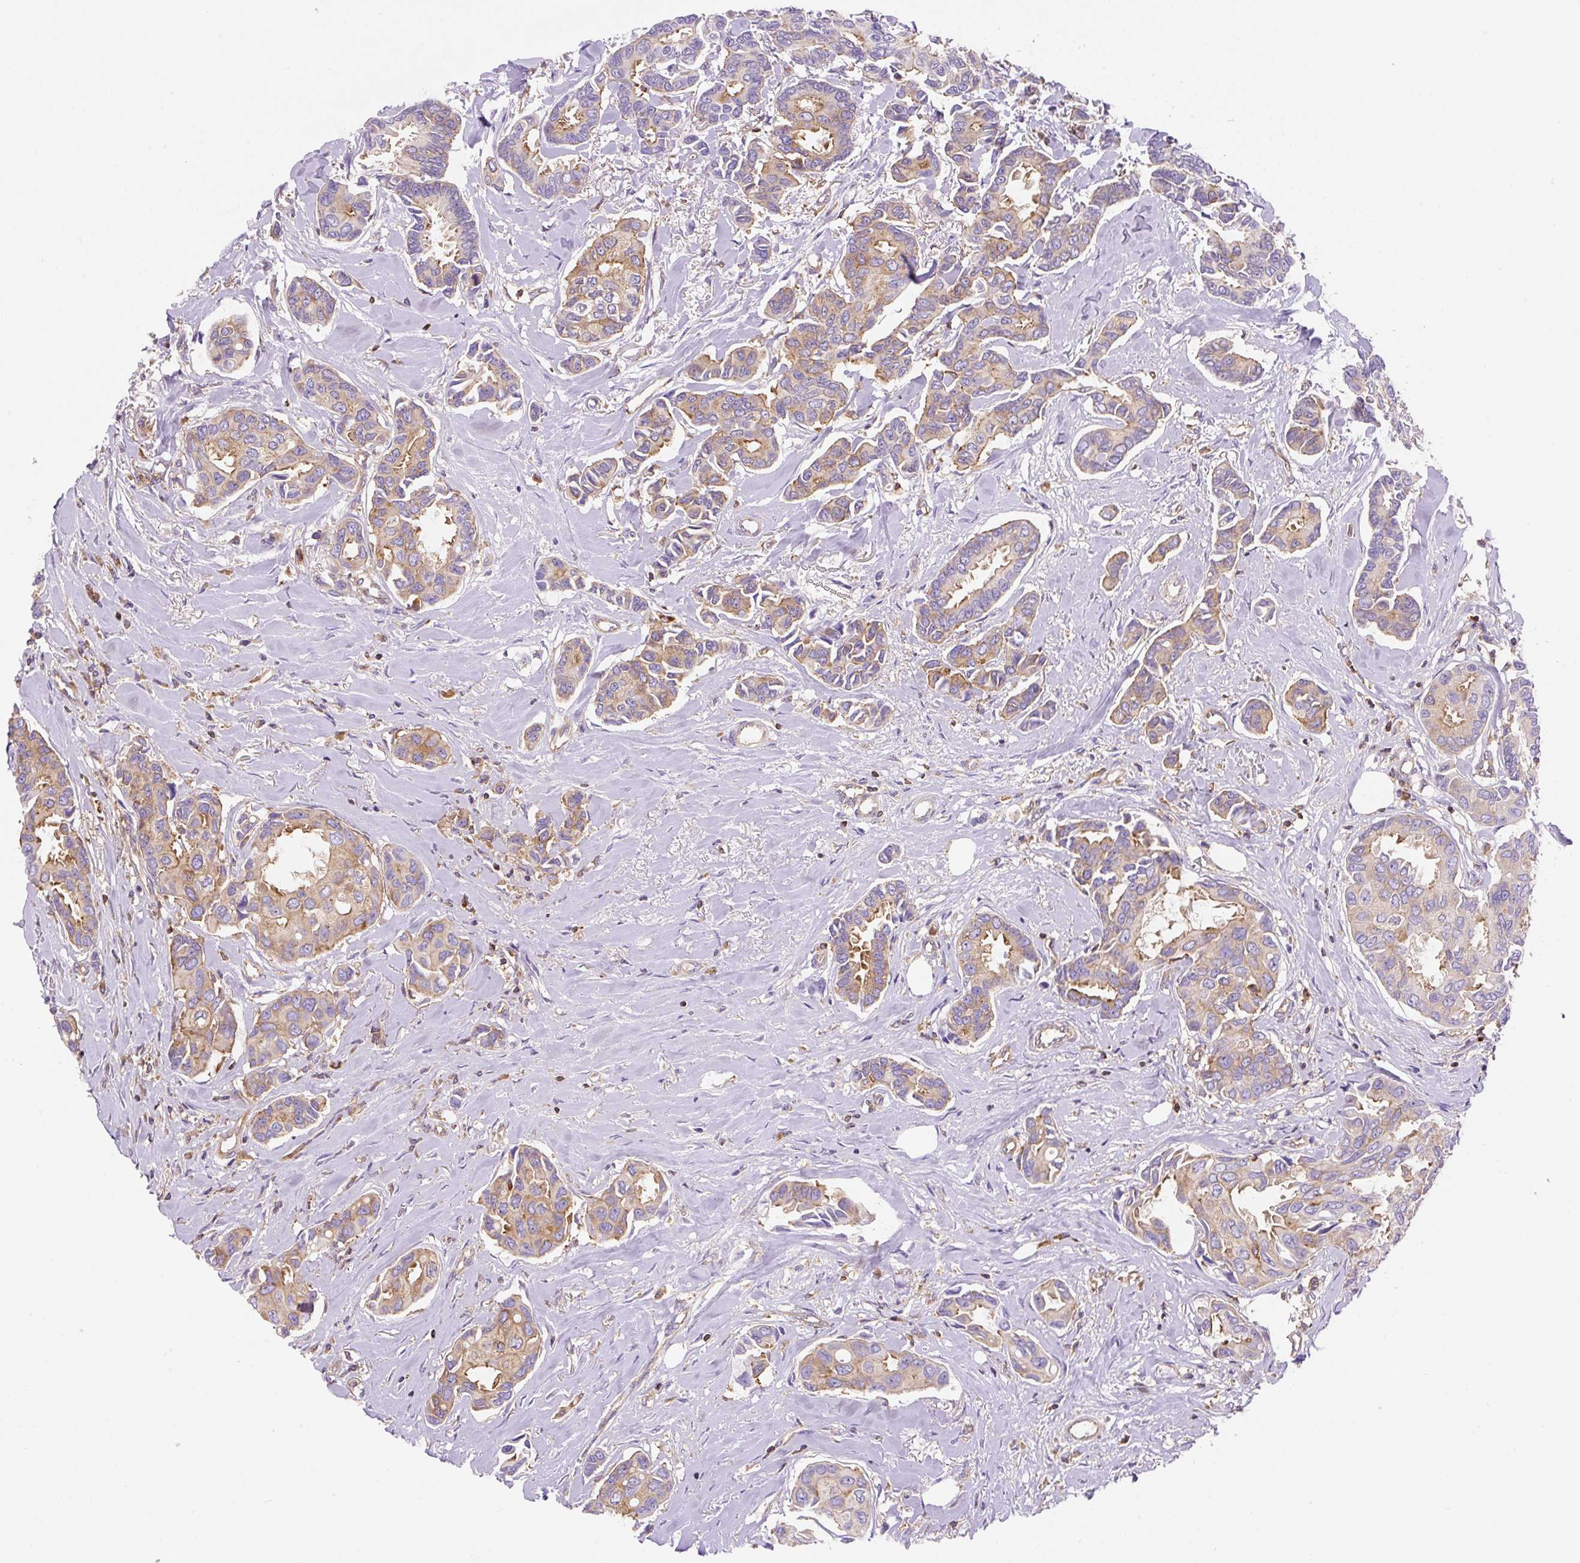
{"staining": {"intensity": "moderate", "quantity": "25%-75%", "location": "cytoplasmic/membranous"}, "tissue": "breast cancer", "cell_type": "Tumor cells", "image_type": "cancer", "snomed": [{"axis": "morphology", "description": "Duct carcinoma"}, {"axis": "topography", "description": "Breast"}], "caption": "Breast invasive ductal carcinoma tissue exhibits moderate cytoplasmic/membranous staining in approximately 25%-75% of tumor cells, visualized by immunohistochemistry.", "gene": "DNM2", "patient": {"sex": "female", "age": 73}}